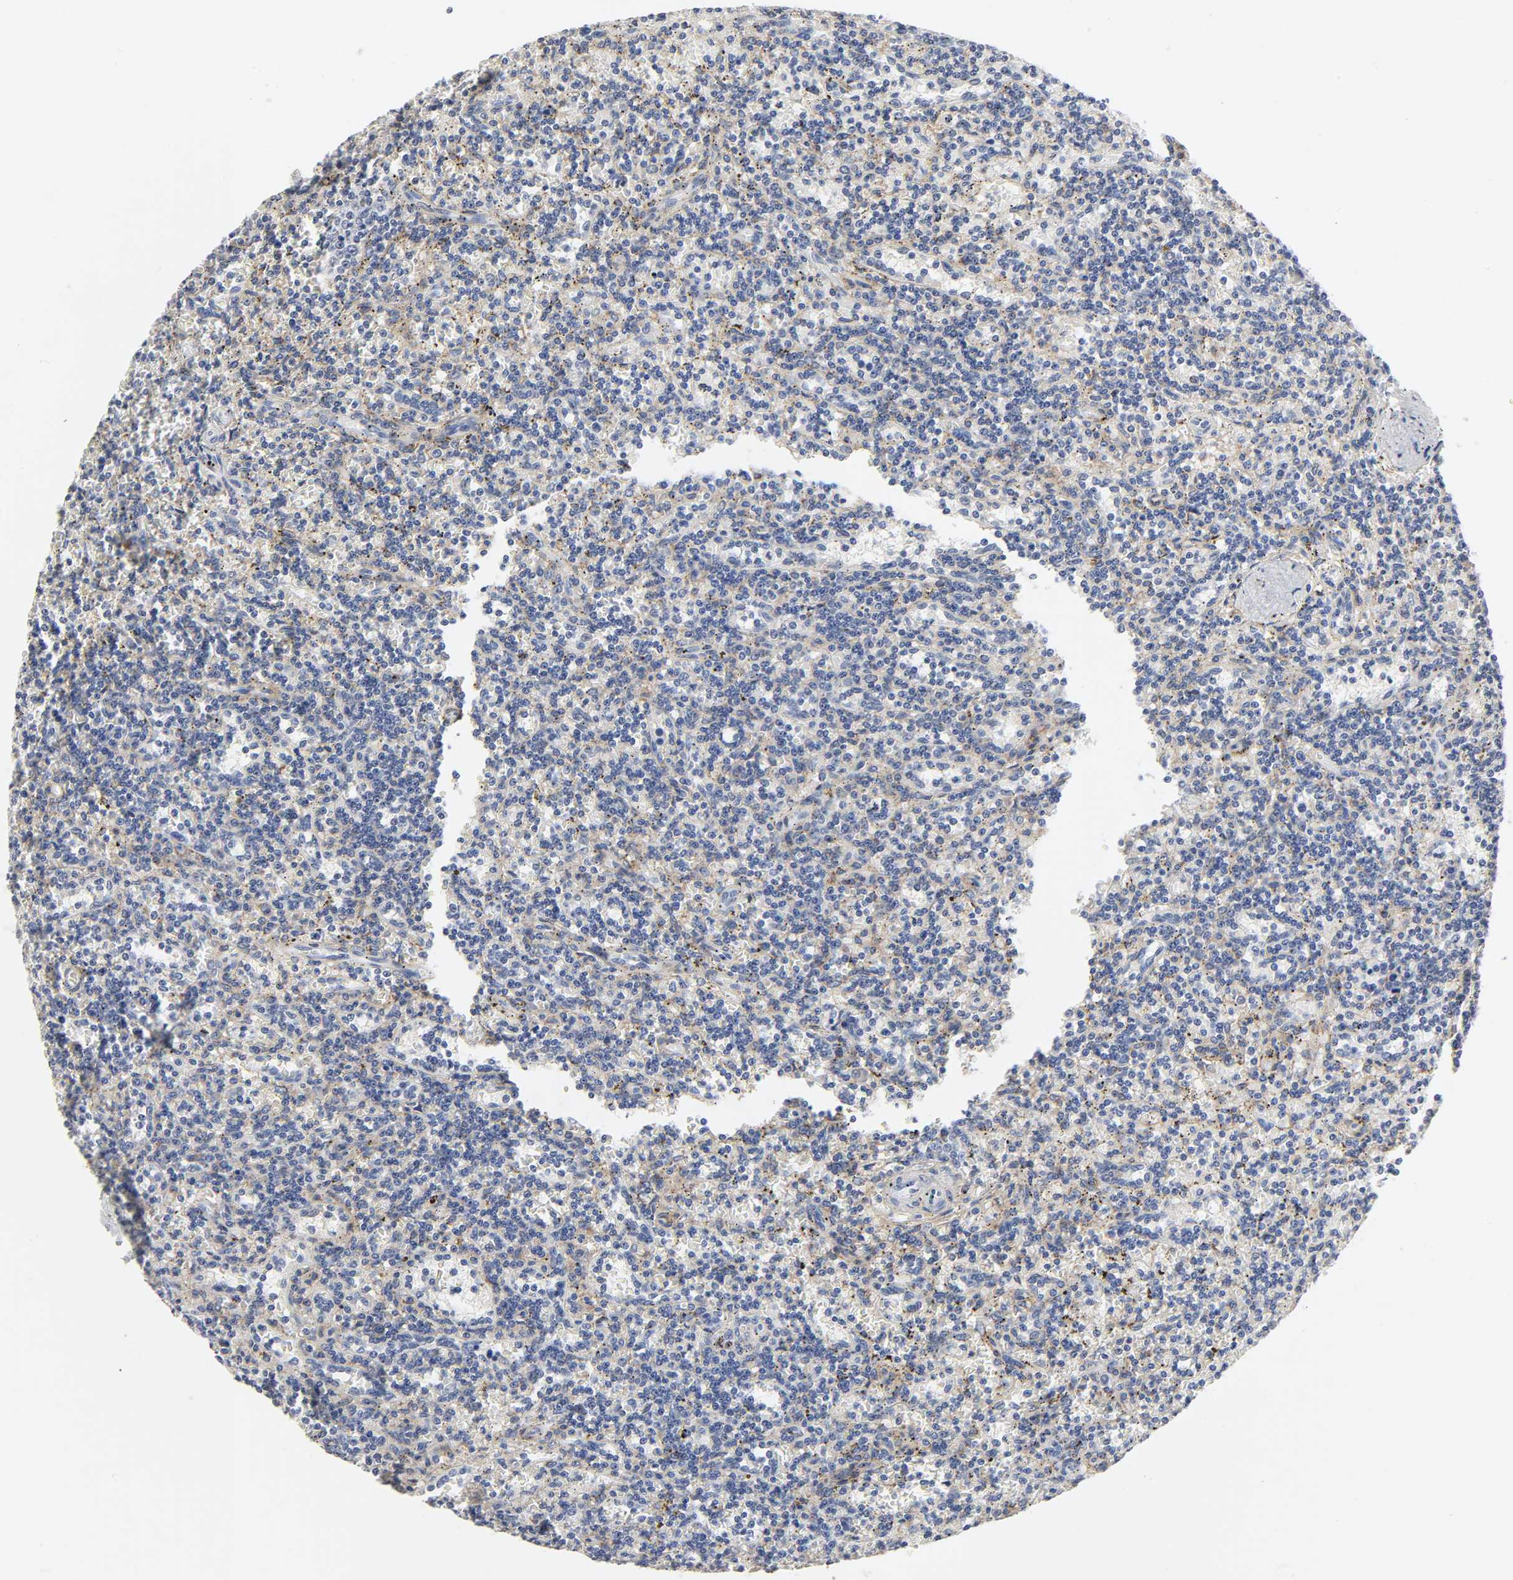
{"staining": {"intensity": "negative", "quantity": "none", "location": "none"}, "tissue": "lymphoma", "cell_type": "Tumor cells", "image_type": "cancer", "snomed": [{"axis": "morphology", "description": "Malignant lymphoma, non-Hodgkin's type, Low grade"}, {"axis": "topography", "description": "Spleen"}], "caption": "Immunohistochemistry (IHC) histopathology image of malignant lymphoma, non-Hodgkin's type (low-grade) stained for a protein (brown), which exhibits no expression in tumor cells.", "gene": "LRP1", "patient": {"sex": "male", "age": 73}}